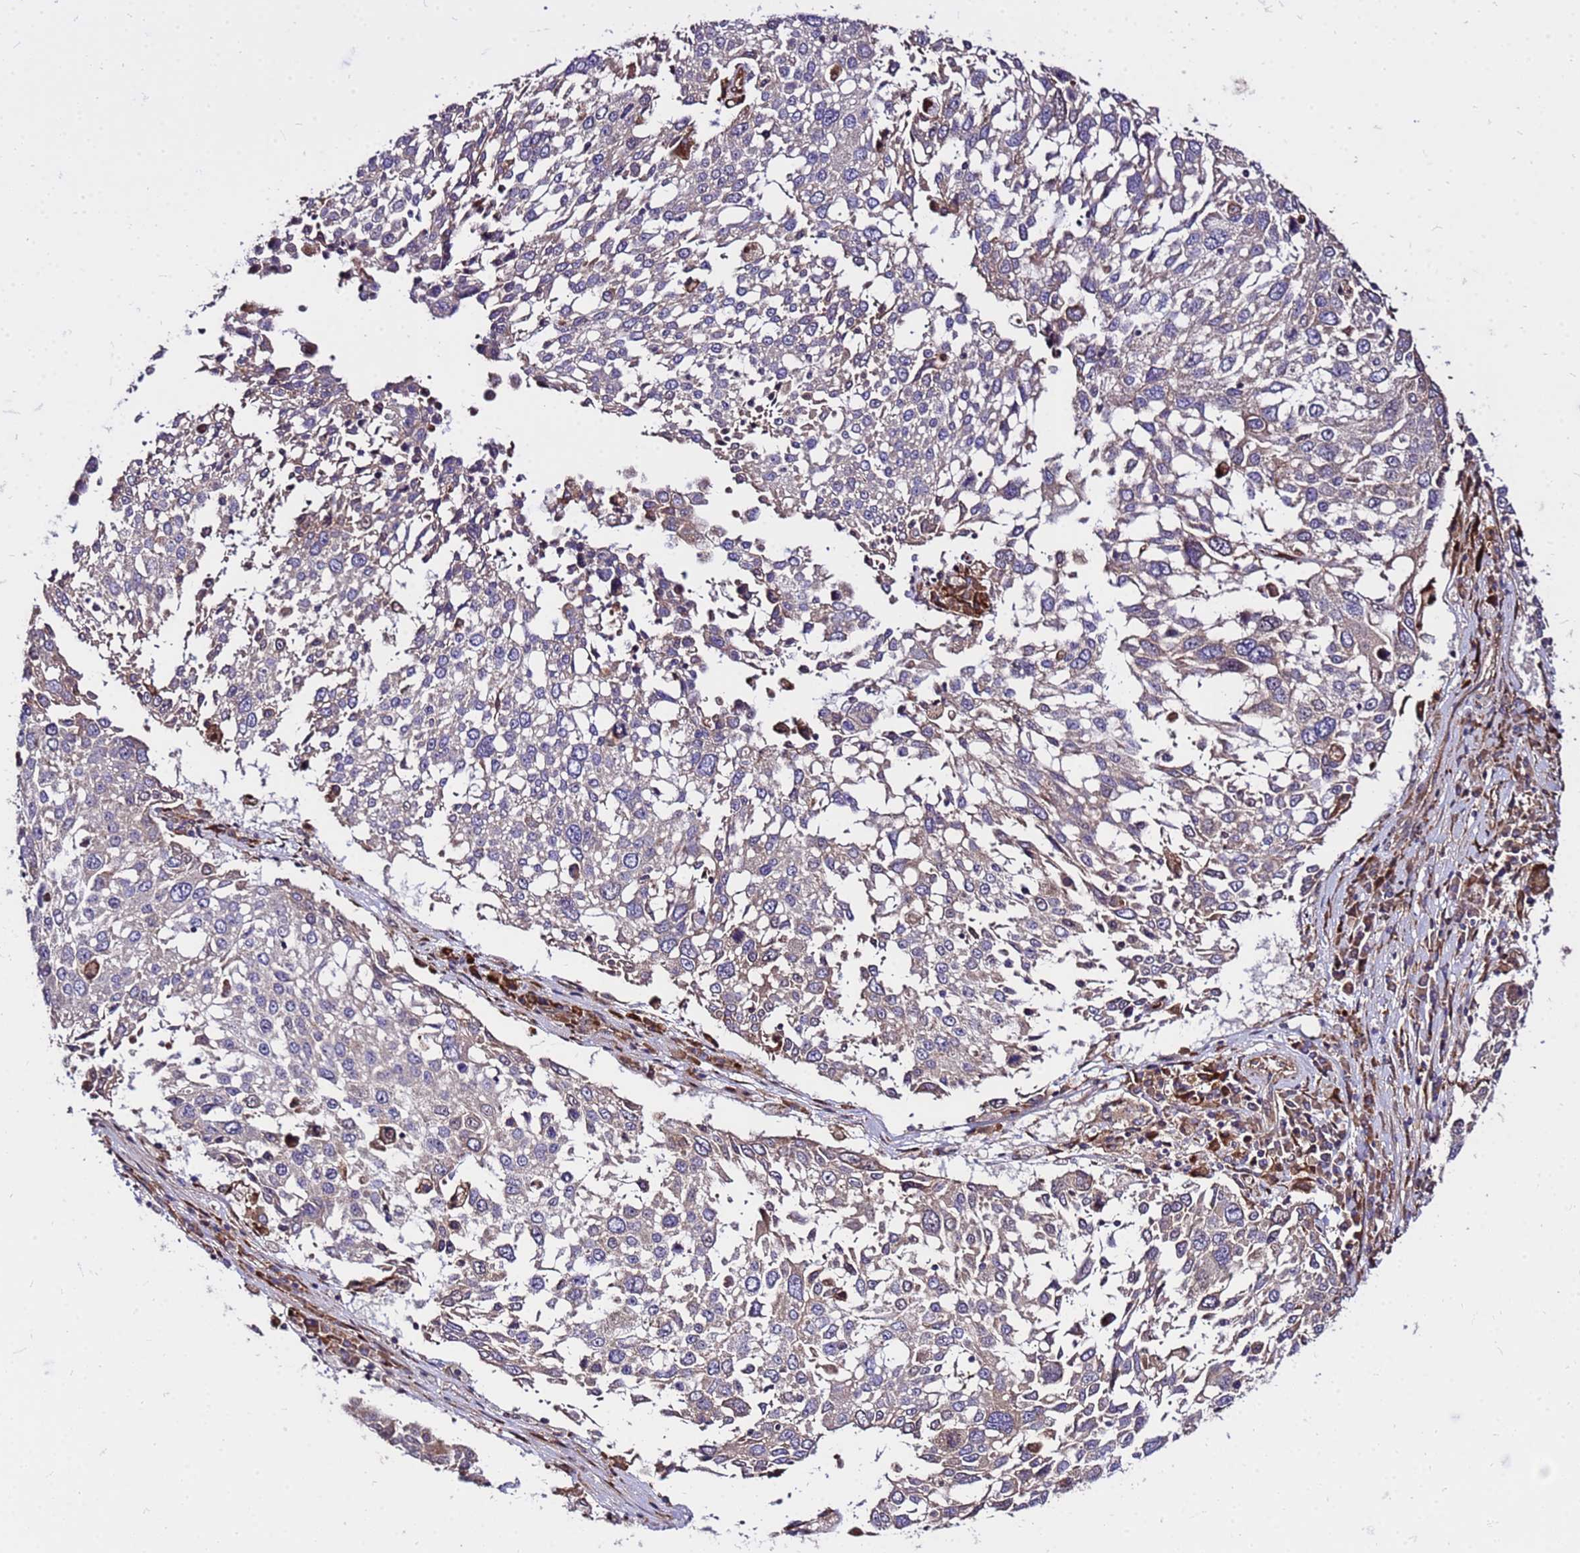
{"staining": {"intensity": "negative", "quantity": "none", "location": "none"}, "tissue": "lung cancer", "cell_type": "Tumor cells", "image_type": "cancer", "snomed": [{"axis": "morphology", "description": "Squamous cell carcinoma, NOS"}, {"axis": "topography", "description": "Lung"}], "caption": "Tumor cells are negative for brown protein staining in lung cancer.", "gene": "WWC2", "patient": {"sex": "male", "age": 65}}